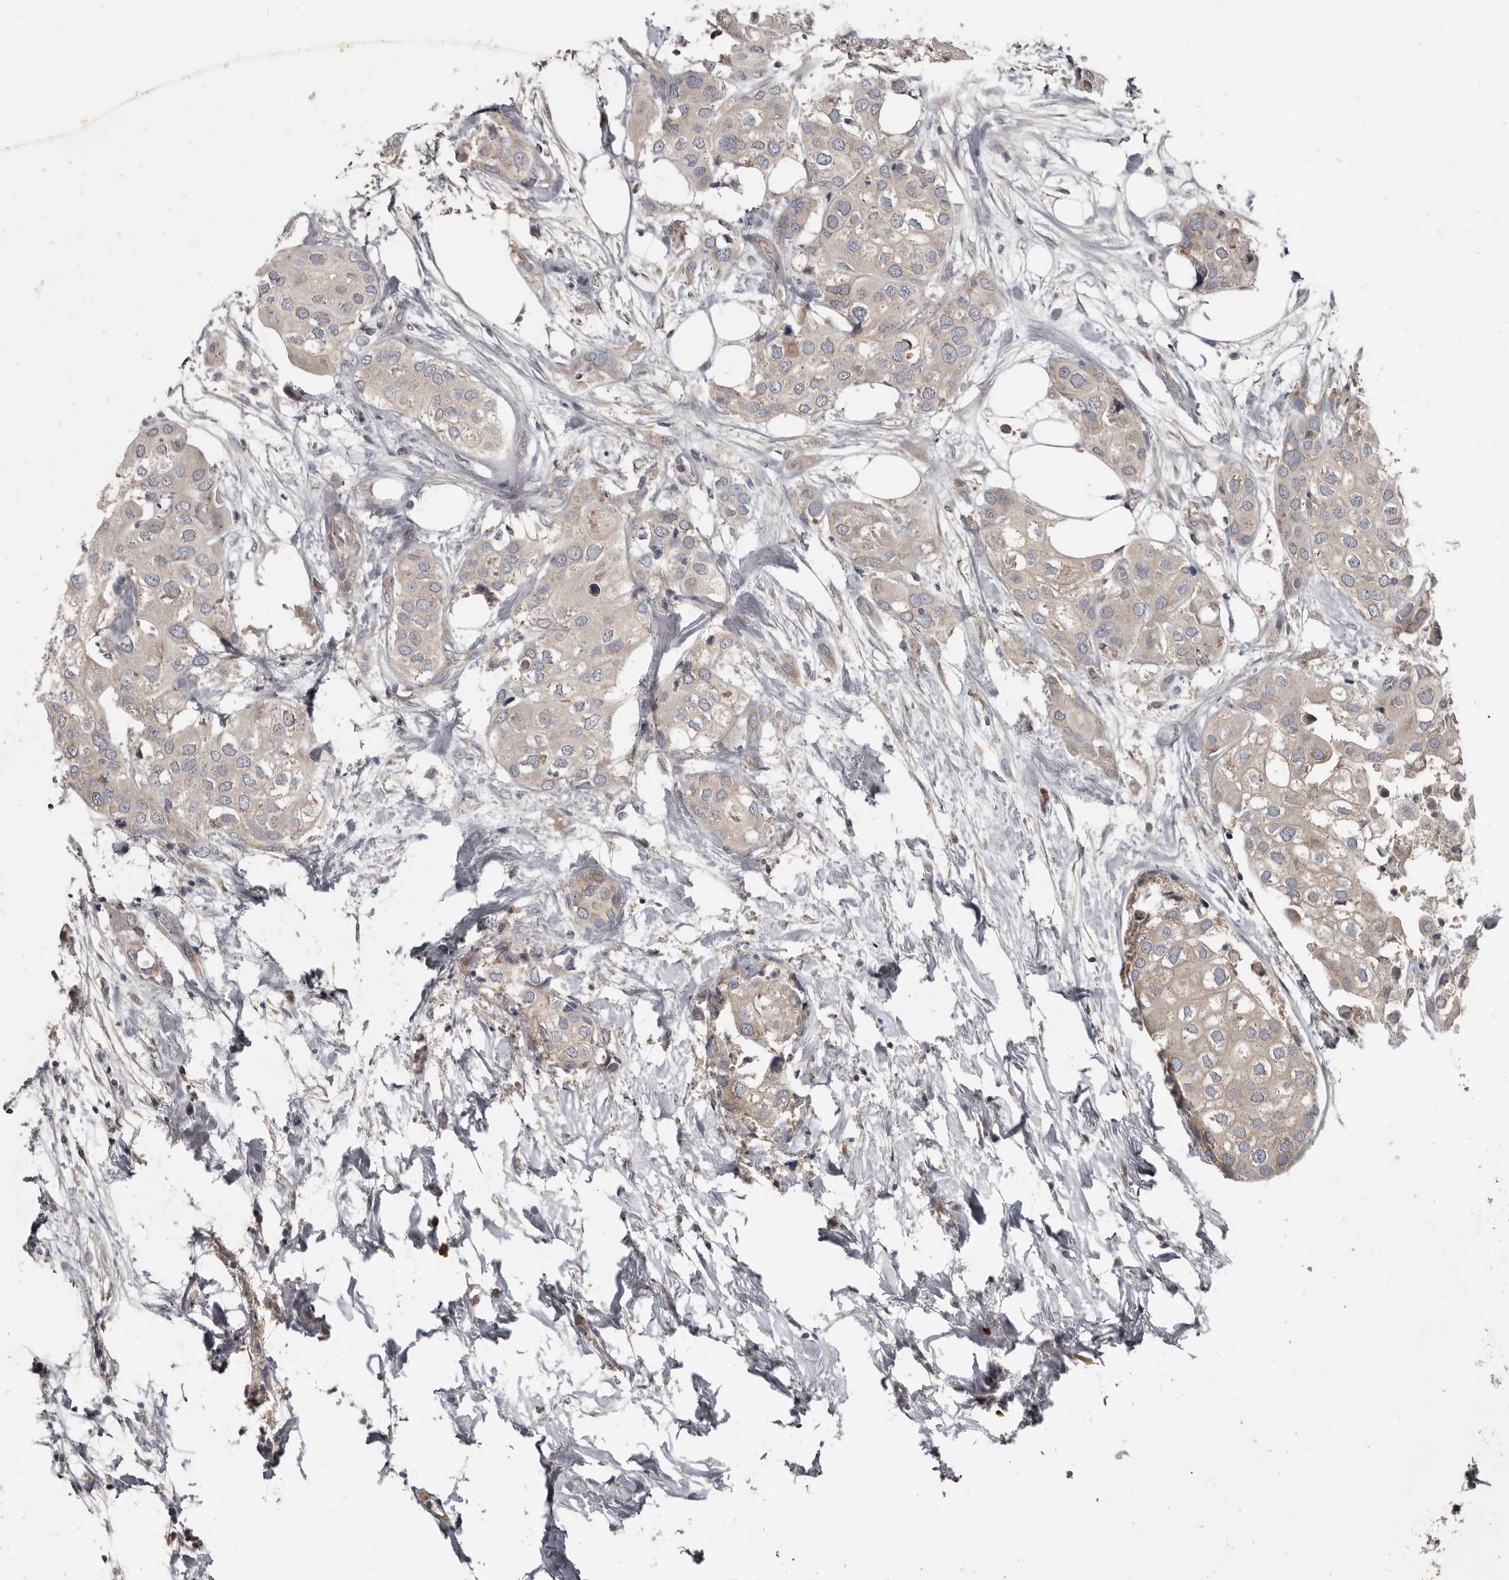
{"staining": {"intensity": "negative", "quantity": "none", "location": "none"}, "tissue": "urothelial cancer", "cell_type": "Tumor cells", "image_type": "cancer", "snomed": [{"axis": "morphology", "description": "Urothelial carcinoma, High grade"}, {"axis": "topography", "description": "Urinary bladder"}], "caption": "Tumor cells show no significant protein staining in urothelial carcinoma (high-grade).", "gene": "AKNAD1", "patient": {"sex": "male", "age": 64}}